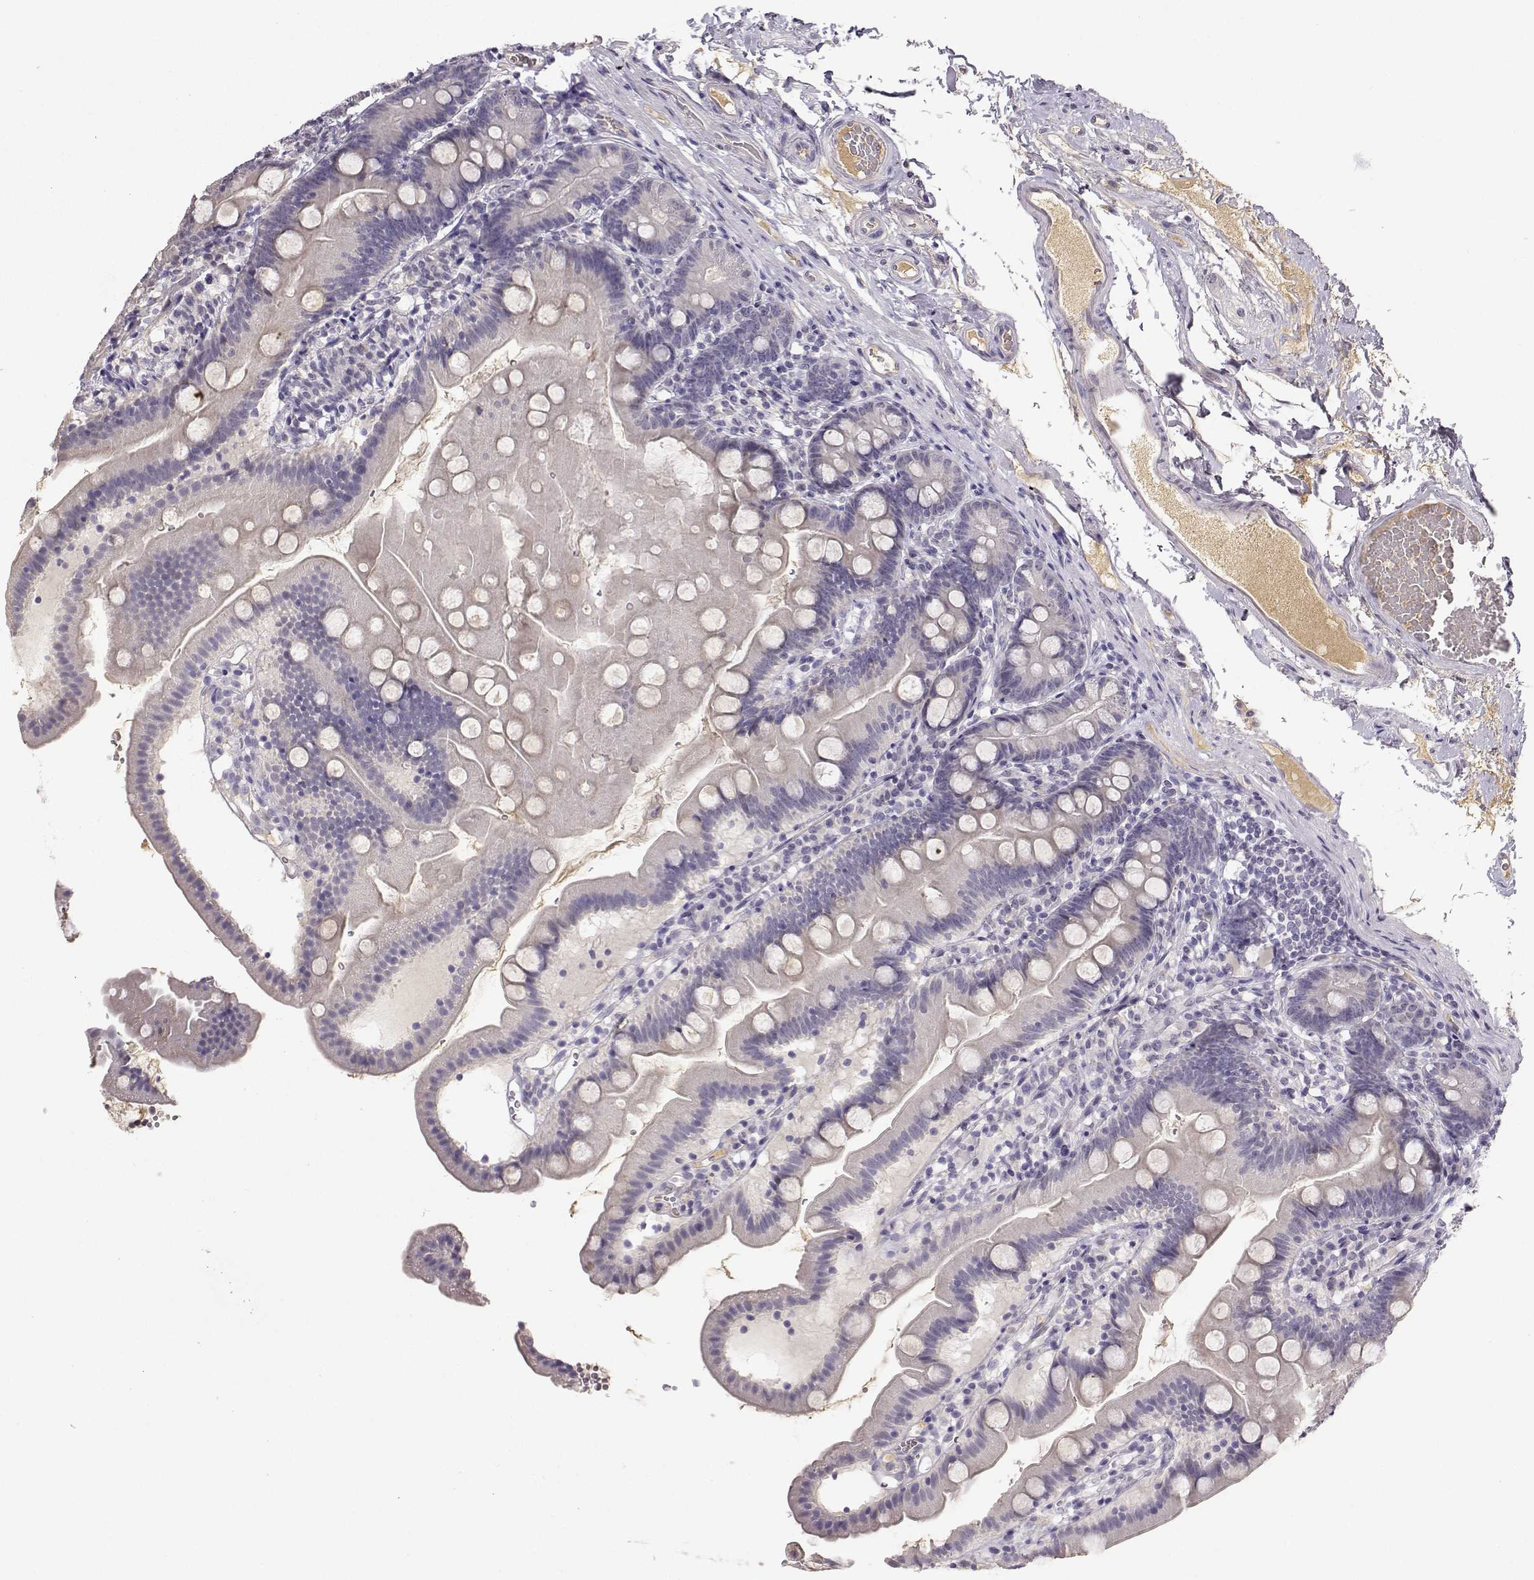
{"staining": {"intensity": "negative", "quantity": "none", "location": "none"}, "tissue": "duodenum", "cell_type": "Glandular cells", "image_type": "normal", "snomed": [{"axis": "morphology", "description": "Normal tissue, NOS"}, {"axis": "topography", "description": "Duodenum"}], "caption": "Immunohistochemistry (IHC) of benign duodenum displays no positivity in glandular cells.", "gene": "TACR1", "patient": {"sex": "female", "age": 67}}